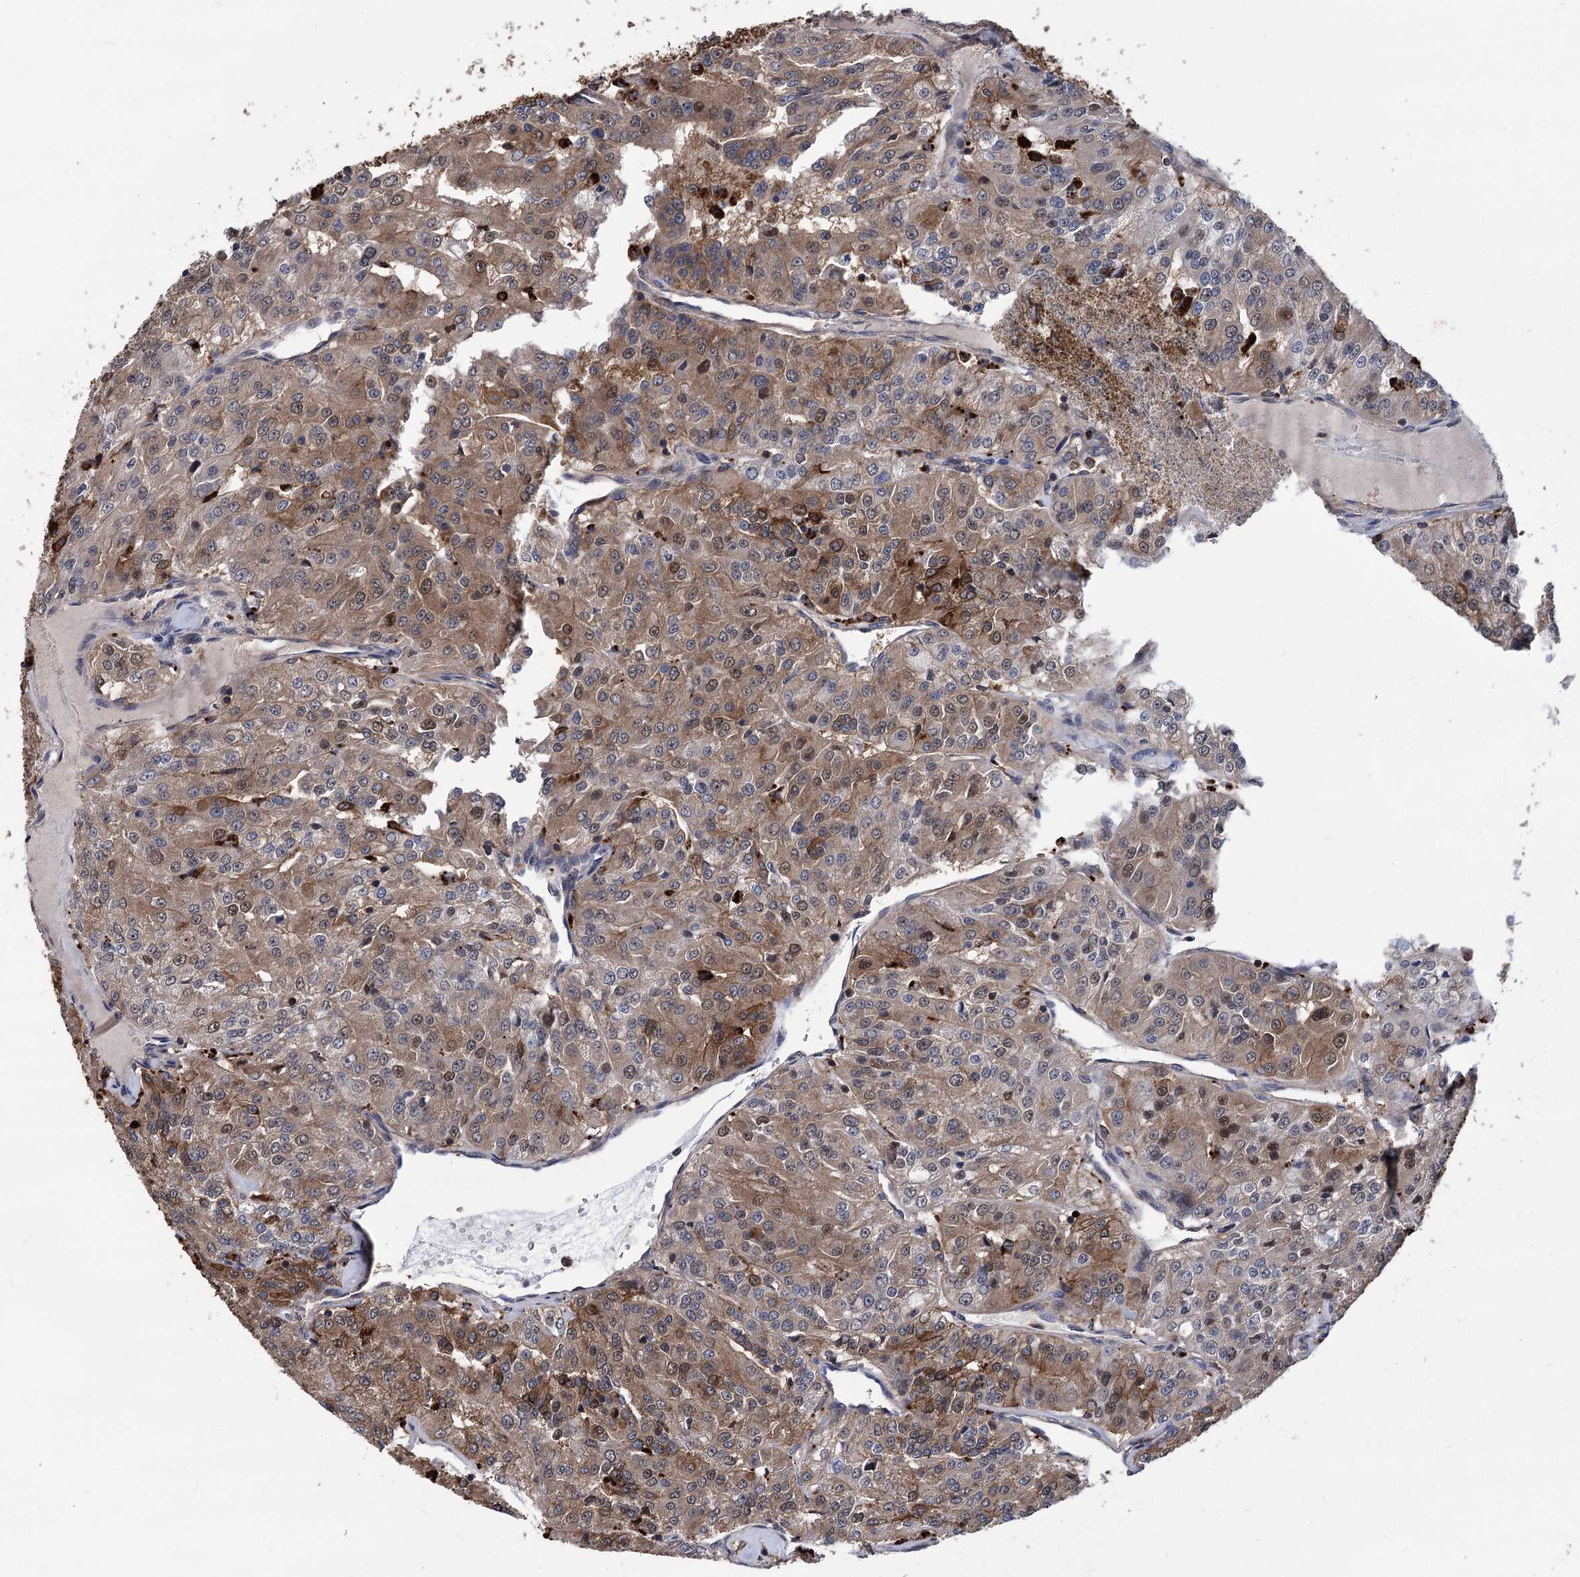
{"staining": {"intensity": "moderate", "quantity": "<25%", "location": "cytoplasmic/membranous"}, "tissue": "renal cancer", "cell_type": "Tumor cells", "image_type": "cancer", "snomed": [{"axis": "morphology", "description": "Adenocarcinoma, NOS"}, {"axis": "topography", "description": "Kidney"}], "caption": "The image displays a brown stain indicating the presence of a protein in the cytoplasmic/membranous of tumor cells in renal adenocarcinoma.", "gene": "DPP3", "patient": {"sex": "female", "age": 63}}